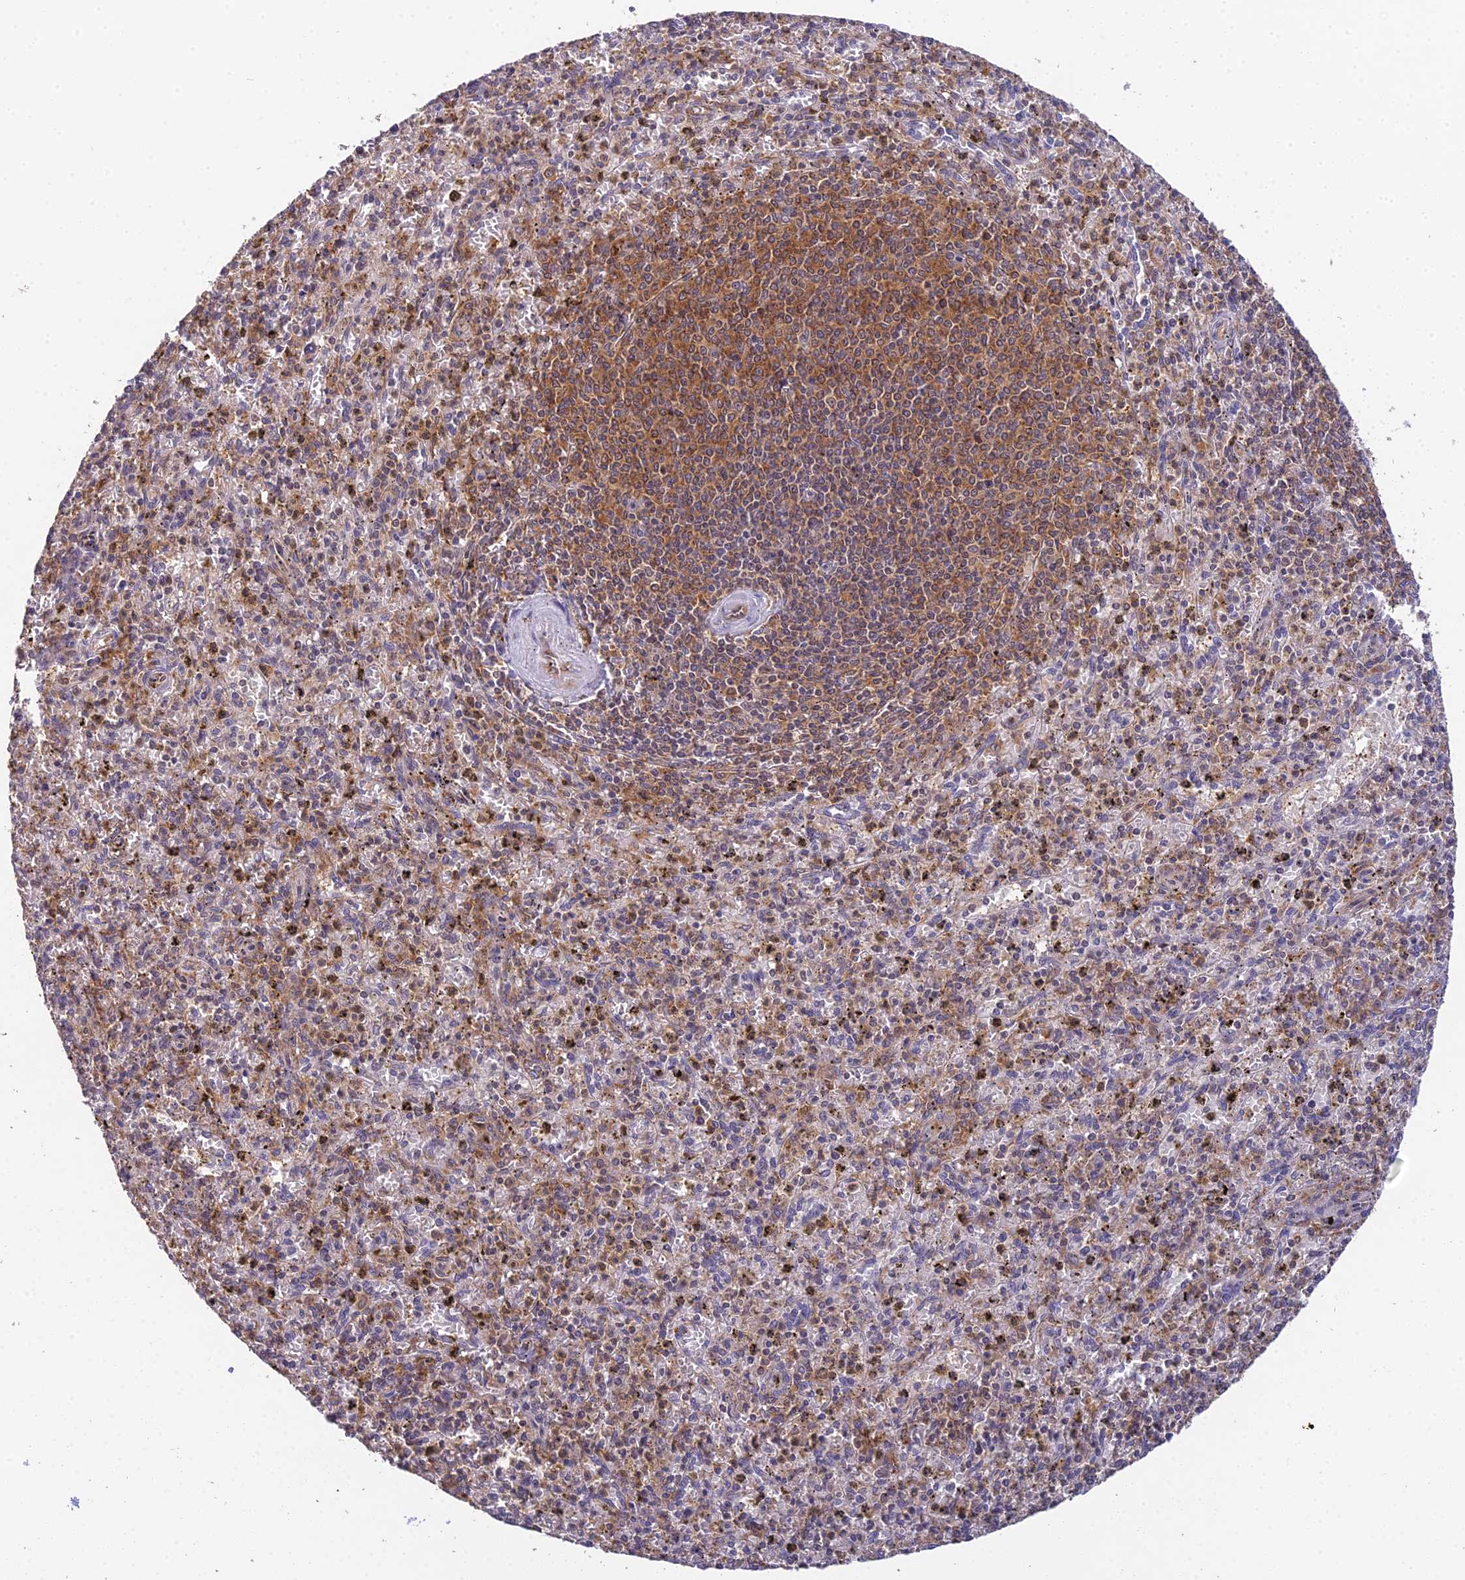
{"staining": {"intensity": "moderate", "quantity": "25%-75%", "location": "cytoplasmic/membranous"}, "tissue": "spleen", "cell_type": "Cells in red pulp", "image_type": "normal", "snomed": [{"axis": "morphology", "description": "Normal tissue, NOS"}, {"axis": "topography", "description": "Spleen"}], "caption": "The photomicrograph shows immunohistochemical staining of normal spleen. There is moderate cytoplasmic/membranous positivity is seen in approximately 25%-75% of cells in red pulp.", "gene": "TPRX1", "patient": {"sex": "male", "age": 72}}